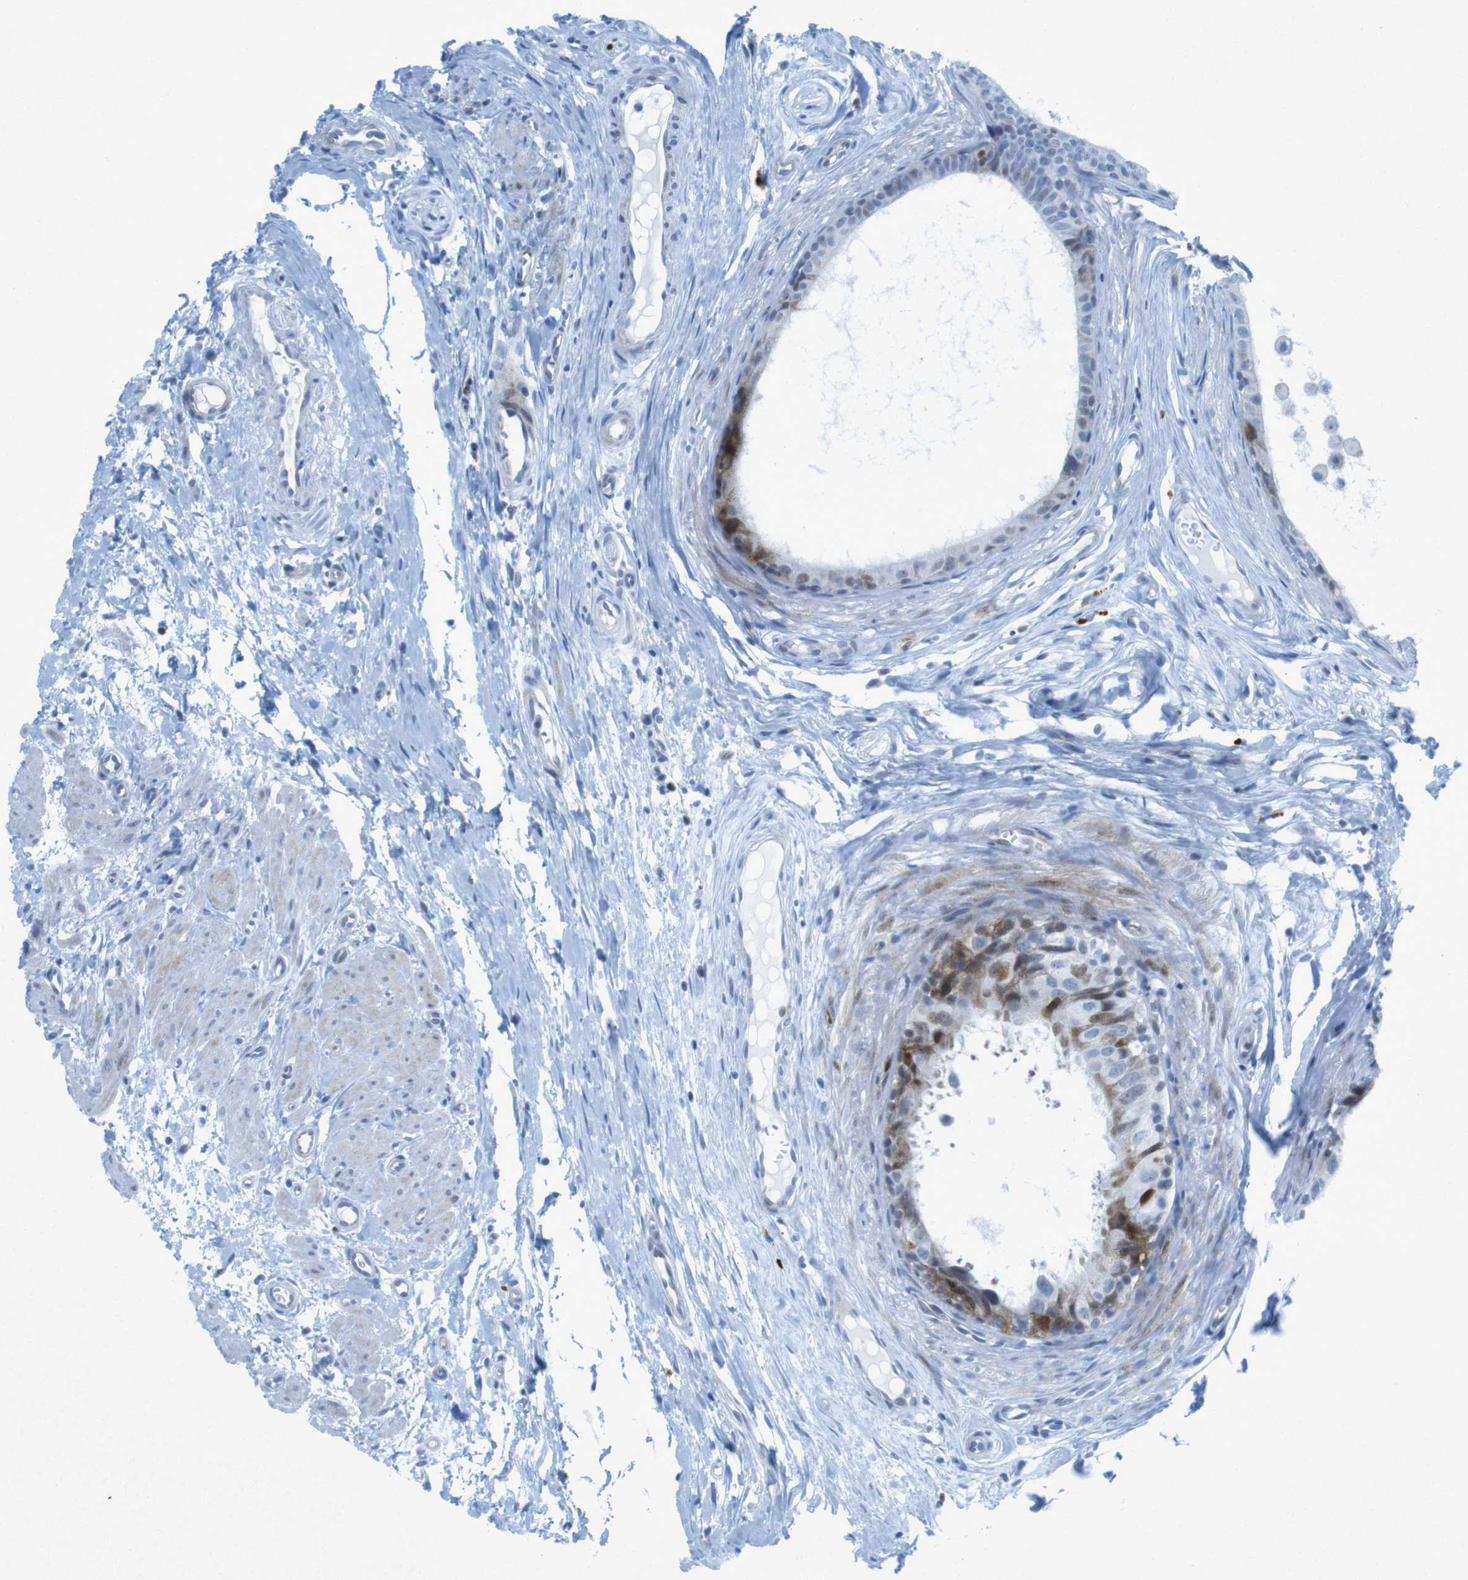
{"staining": {"intensity": "moderate", "quantity": "25%-75%", "location": "cytoplasmic/membranous"}, "tissue": "epididymis", "cell_type": "Glandular cells", "image_type": "normal", "snomed": [{"axis": "morphology", "description": "Normal tissue, NOS"}, {"axis": "morphology", "description": "Inflammation, NOS"}, {"axis": "topography", "description": "Epididymis"}], "caption": "Epididymis stained with DAB IHC exhibits medium levels of moderate cytoplasmic/membranous positivity in about 25%-75% of glandular cells.", "gene": "CHAF1A", "patient": {"sex": "male", "age": 85}}